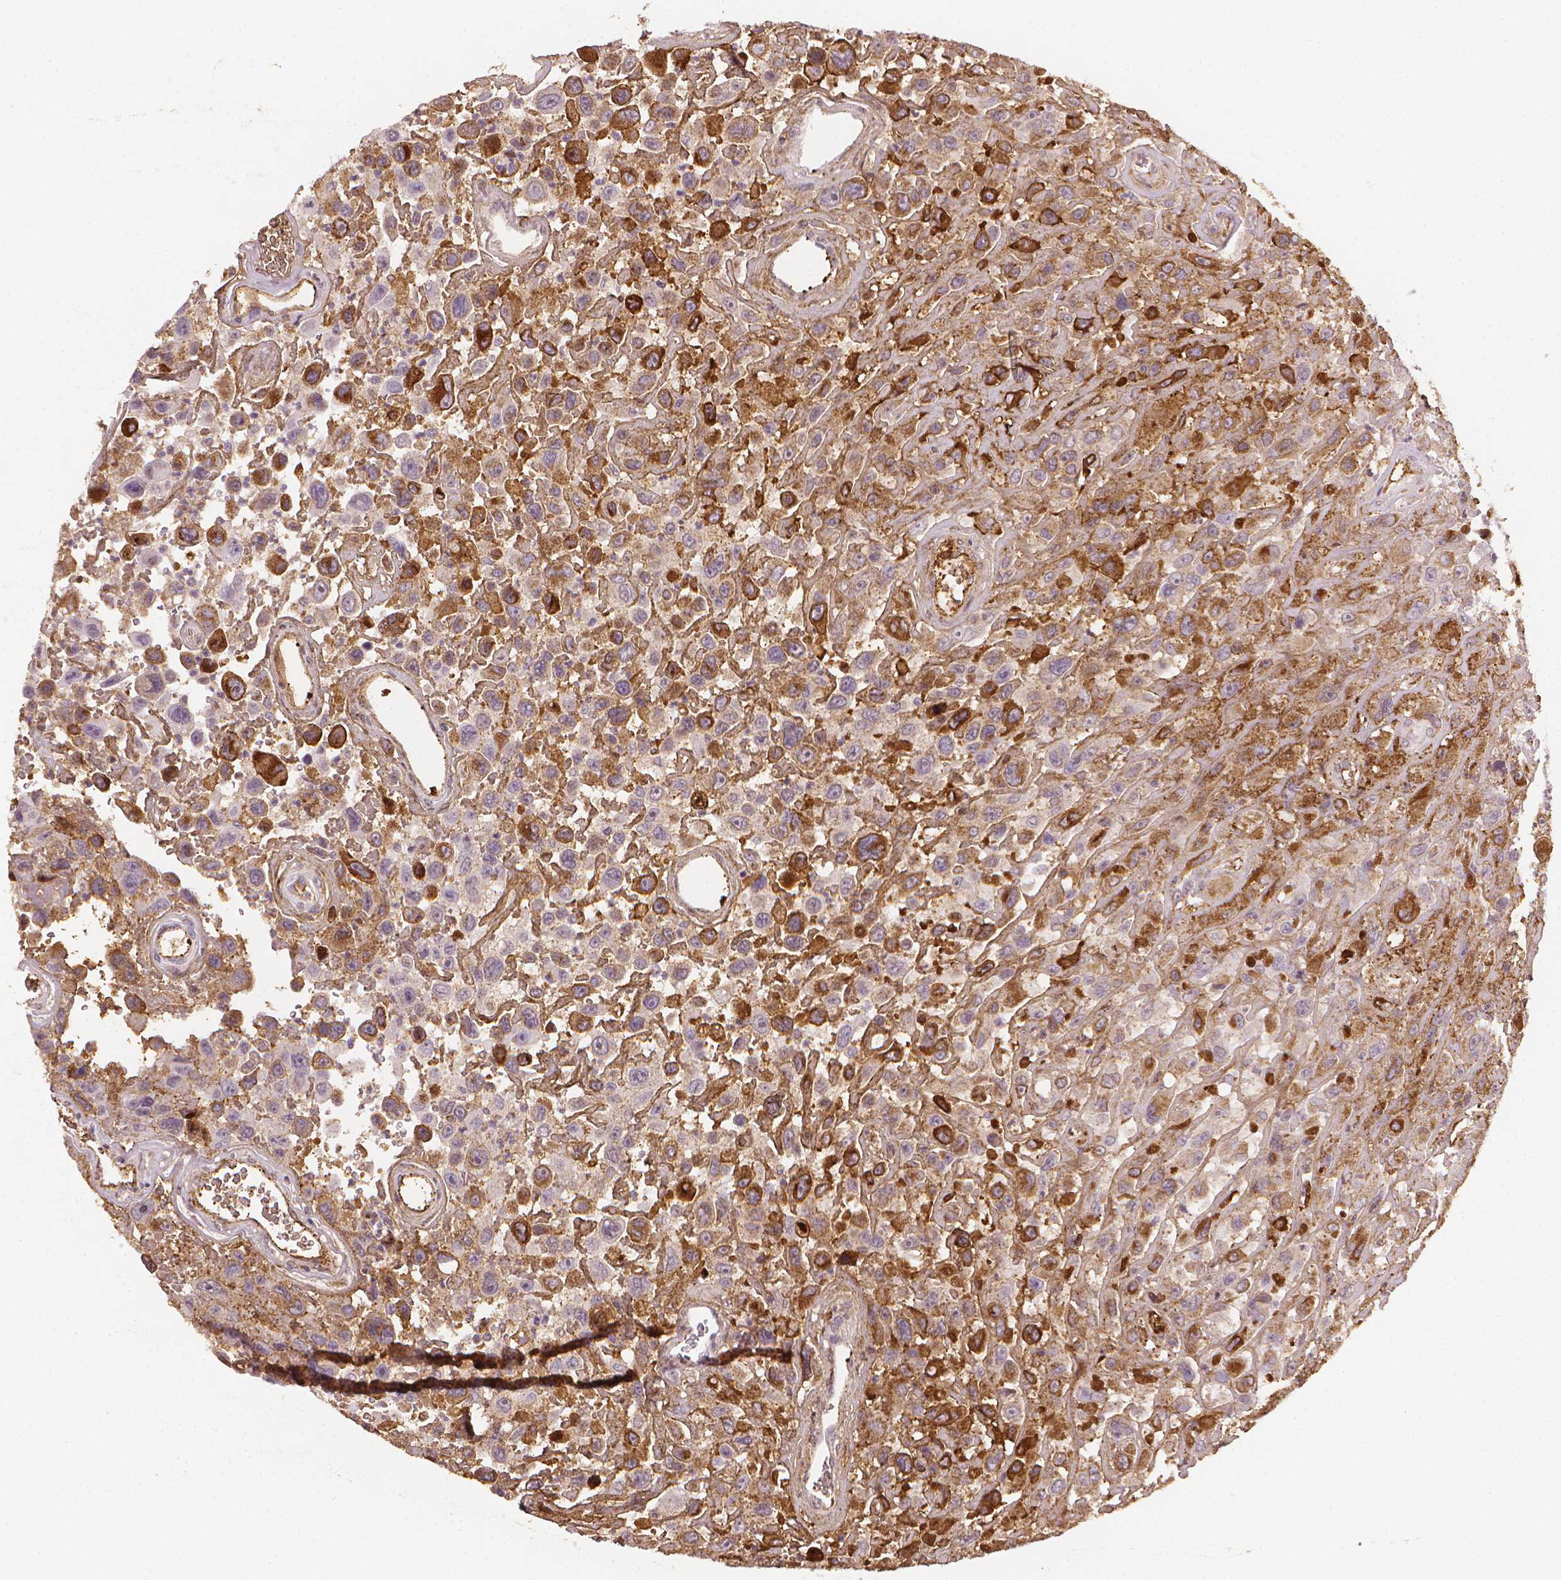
{"staining": {"intensity": "strong", "quantity": "<25%", "location": "cytoplasmic/membranous"}, "tissue": "urothelial cancer", "cell_type": "Tumor cells", "image_type": "cancer", "snomed": [{"axis": "morphology", "description": "Urothelial carcinoma, High grade"}, {"axis": "topography", "description": "Urinary bladder"}], "caption": "Urothelial carcinoma (high-grade) stained for a protein (brown) reveals strong cytoplasmic/membranous positive staining in about <25% of tumor cells.", "gene": "DCN", "patient": {"sex": "male", "age": 53}}